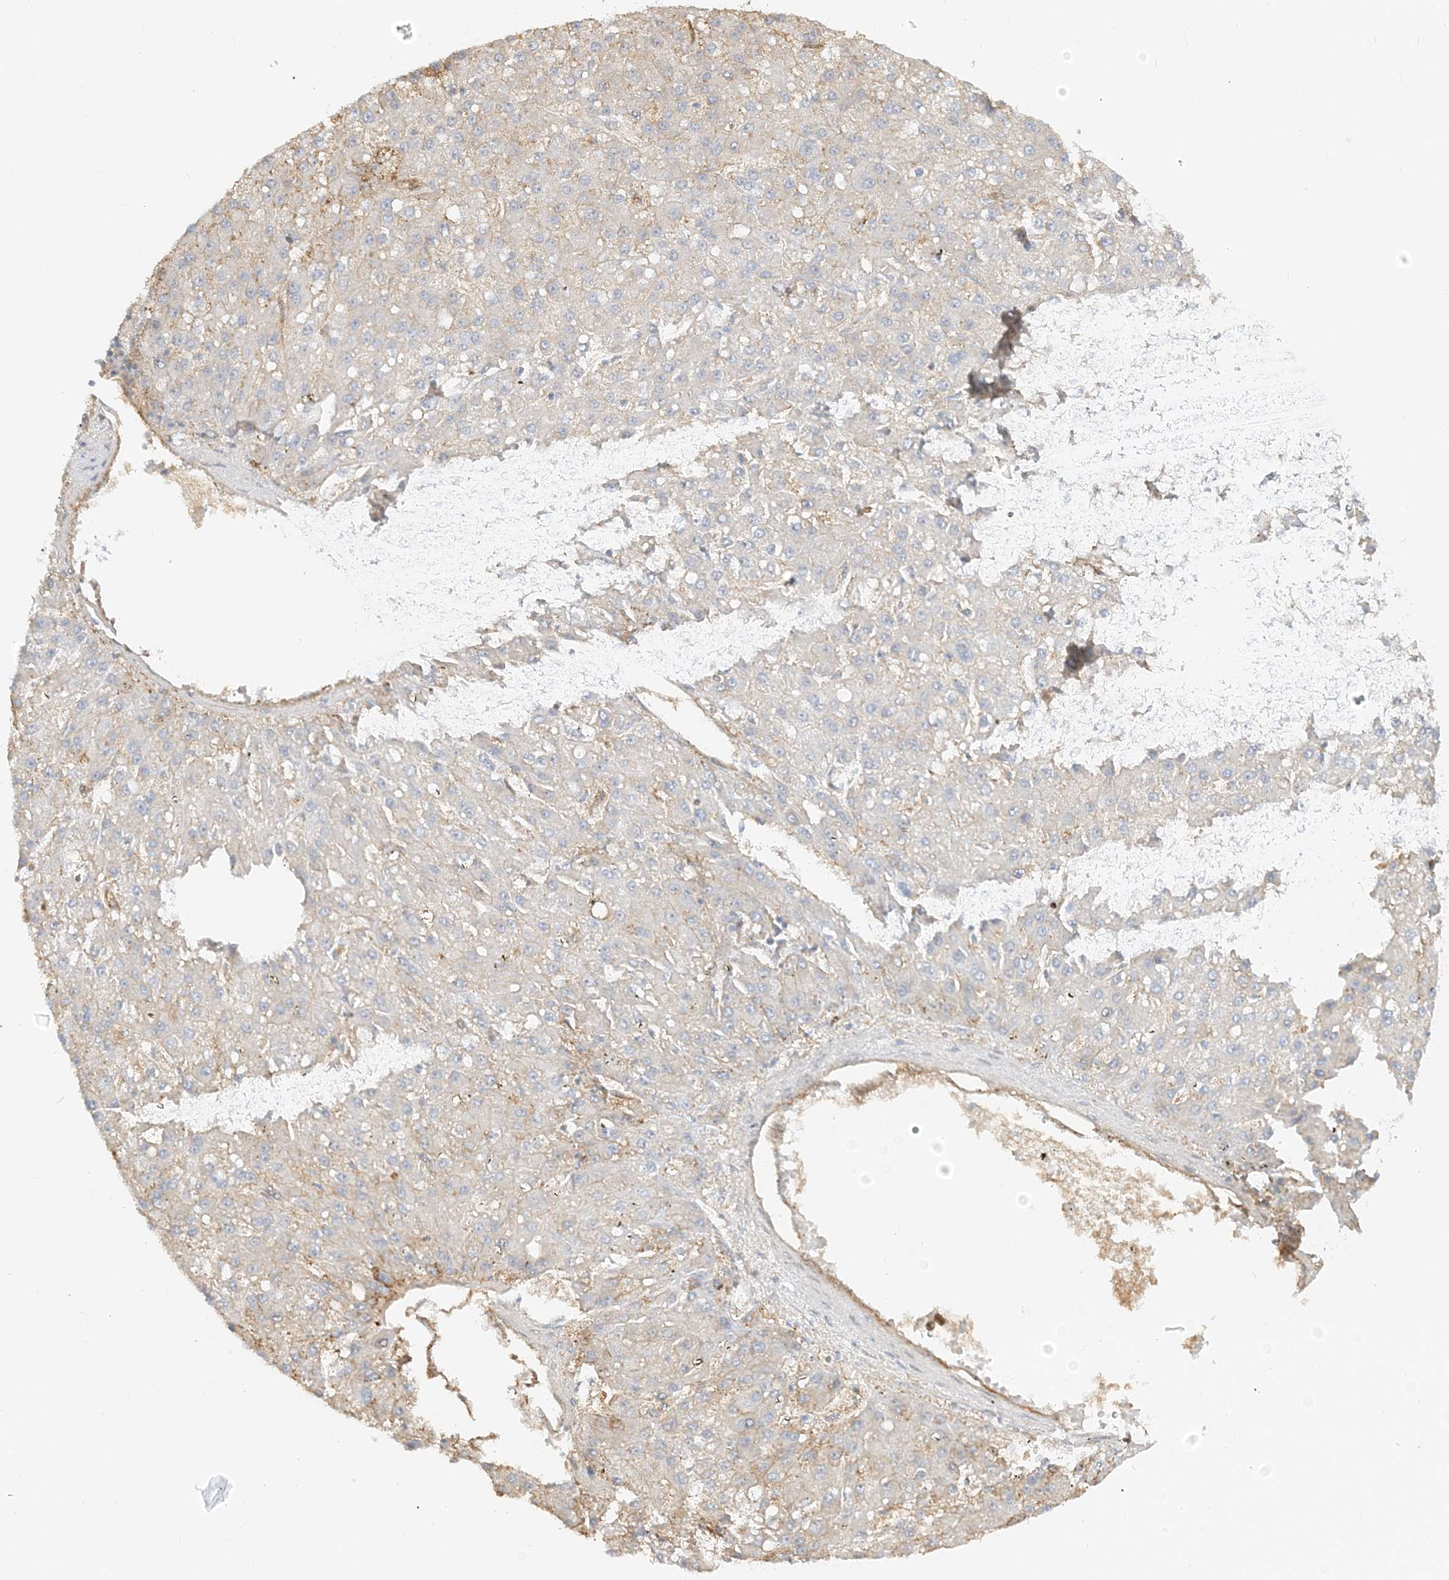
{"staining": {"intensity": "negative", "quantity": "none", "location": "none"}, "tissue": "liver cancer", "cell_type": "Tumor cells", "image_type": "cancer", "snomed": [{"axis": "morphology", "description": "Carcinoma, Hepatocellular, NOS"}, {"axis": "topography", "description": "Liver"}], "caption": "Immunohistochemistry histopathology image of neoplastic tissue: human hepatocellular carcinoma (liver) stained with DAB shows no significant protein positivity in tumor cells.", "gene": "UBAP2L", "patient": {"sex": "male", "age": 67}}